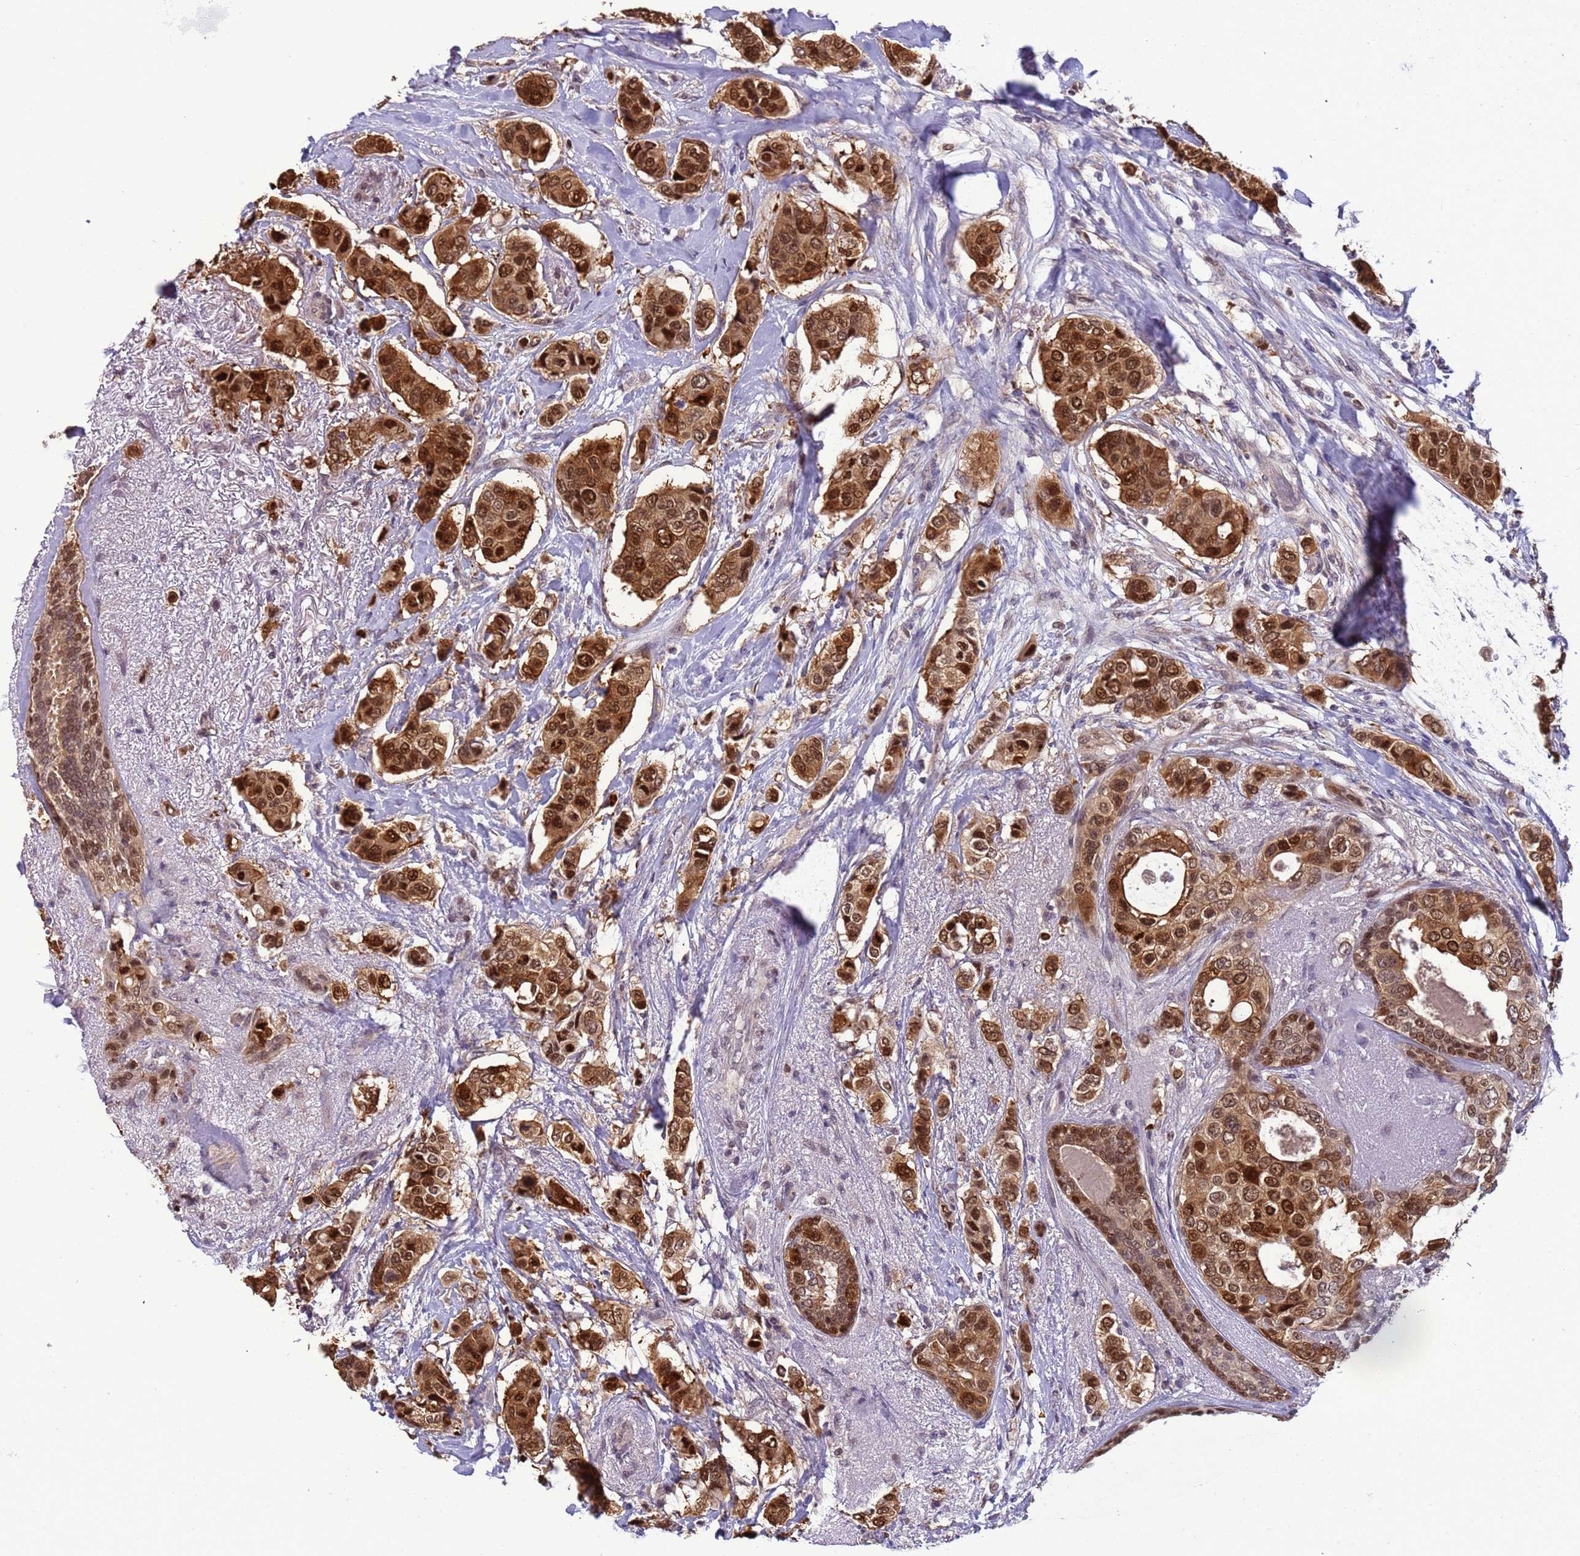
{"staining": {"intensity": "strong", "quantity": ">75%", "location": "cytoplasmic/membranous,nuclear"}, "tissue": "breast cancer", "cell_type": "Tumor cells", "image_type": "cancer", "snomed": [{"axis": "morphology", "description": "Lobular carcinoma"}, {"axis": "topography", "description": "Breast"}], "caption": "Breast lobular carcinoma tissue demonstrates strong cytoplasmic/membranous and nuclear staining in approximately >75% of tumor cells", "gene": "ZBTB5", "patient": {"sex": "female", "age": 51}}